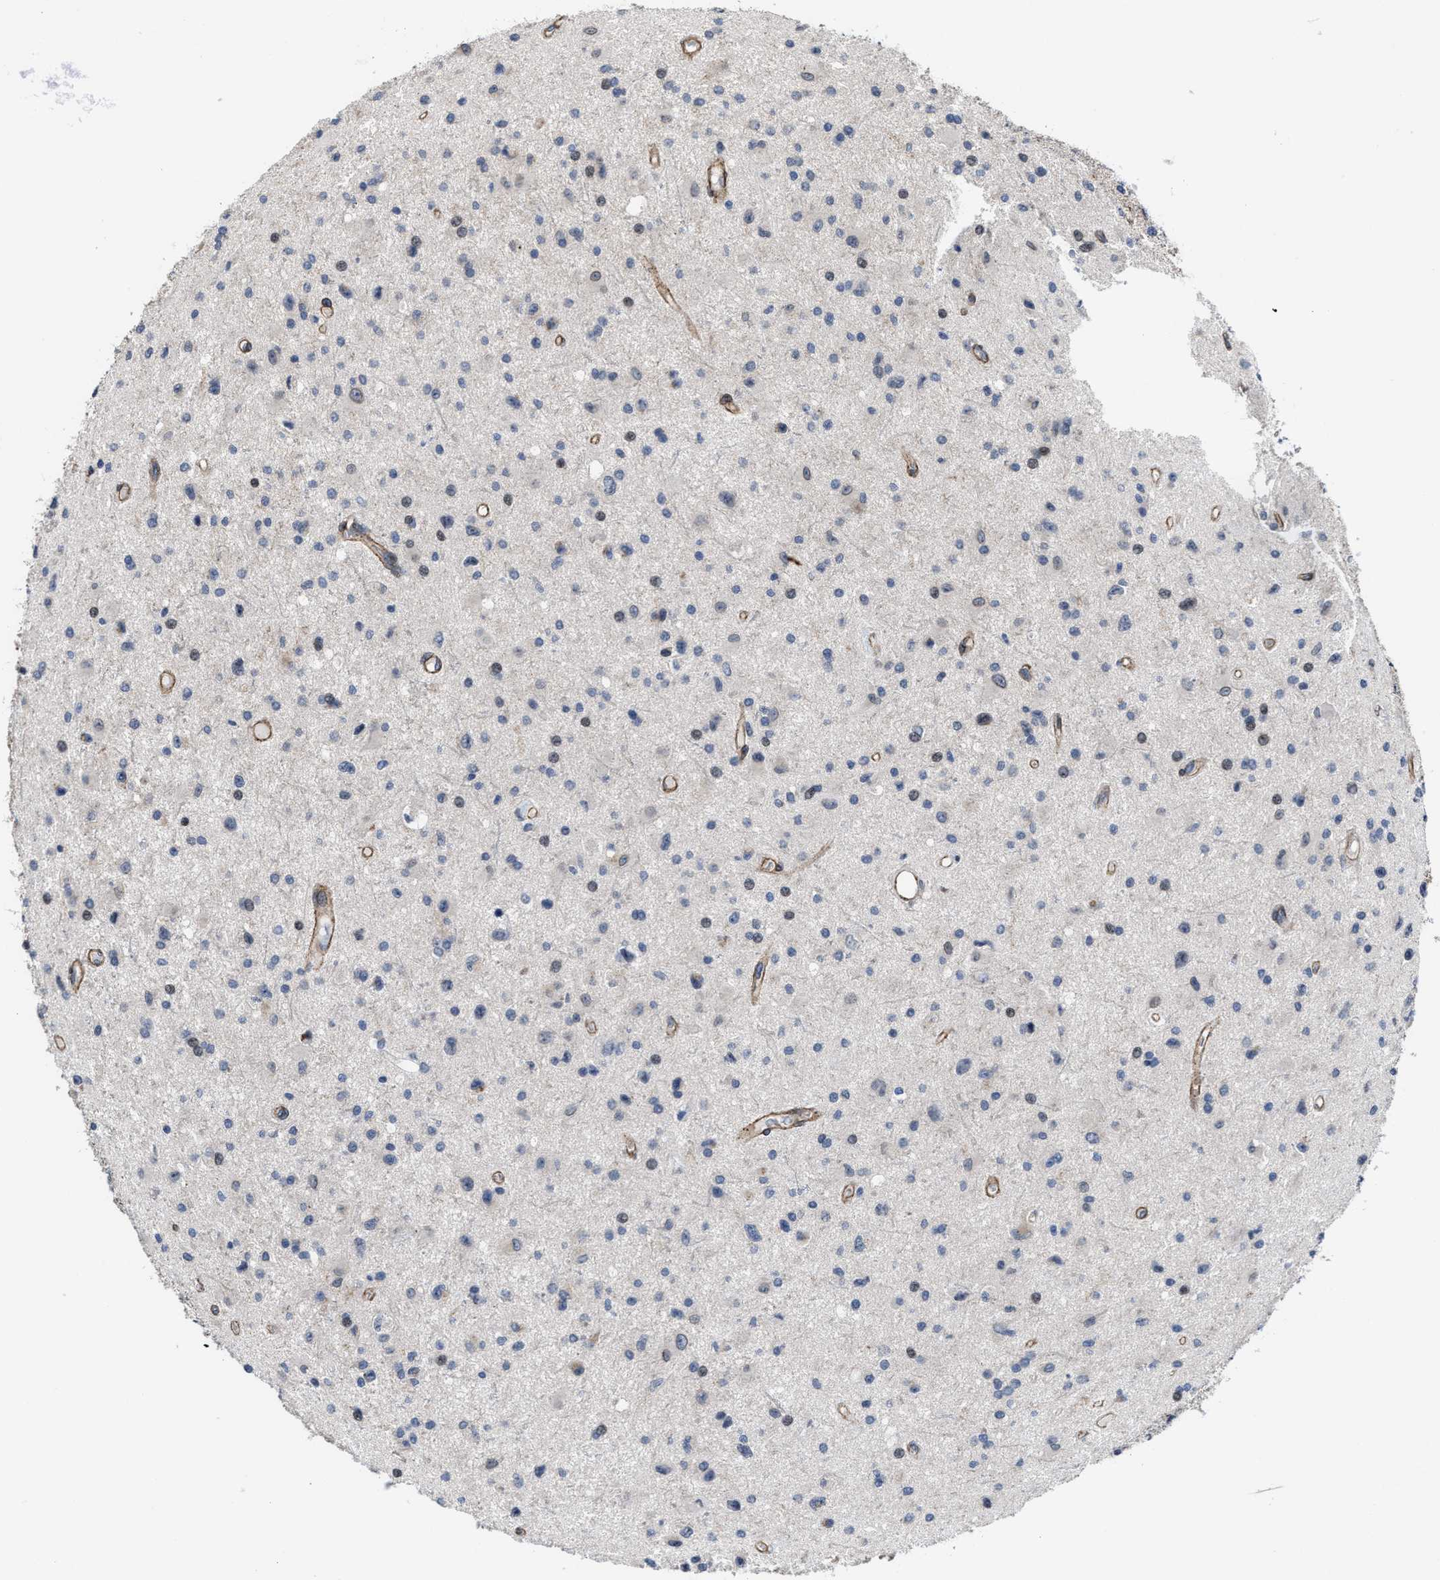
{"staining": {"intensity": "weak", "quantity": "25%-75%", "location": "cytoplasmic/membranous"}, "tissue": "glioma", "cell_type": "Tumor cells", "image_type": "cancer", "snomed": [{"axis": "morphology", "description": "Glioma, malignant, Low grade"}, {"axis": "topography", "description": "Brain"}], "caption": "Malignant glioma (low-grade) stained with IHC reveals weak cytoplasmic/membranous positivity in about 25%-75% of tumor cells.", "gene": "TGFB1I1", "patient": {"sex": "male", "age": 58}}